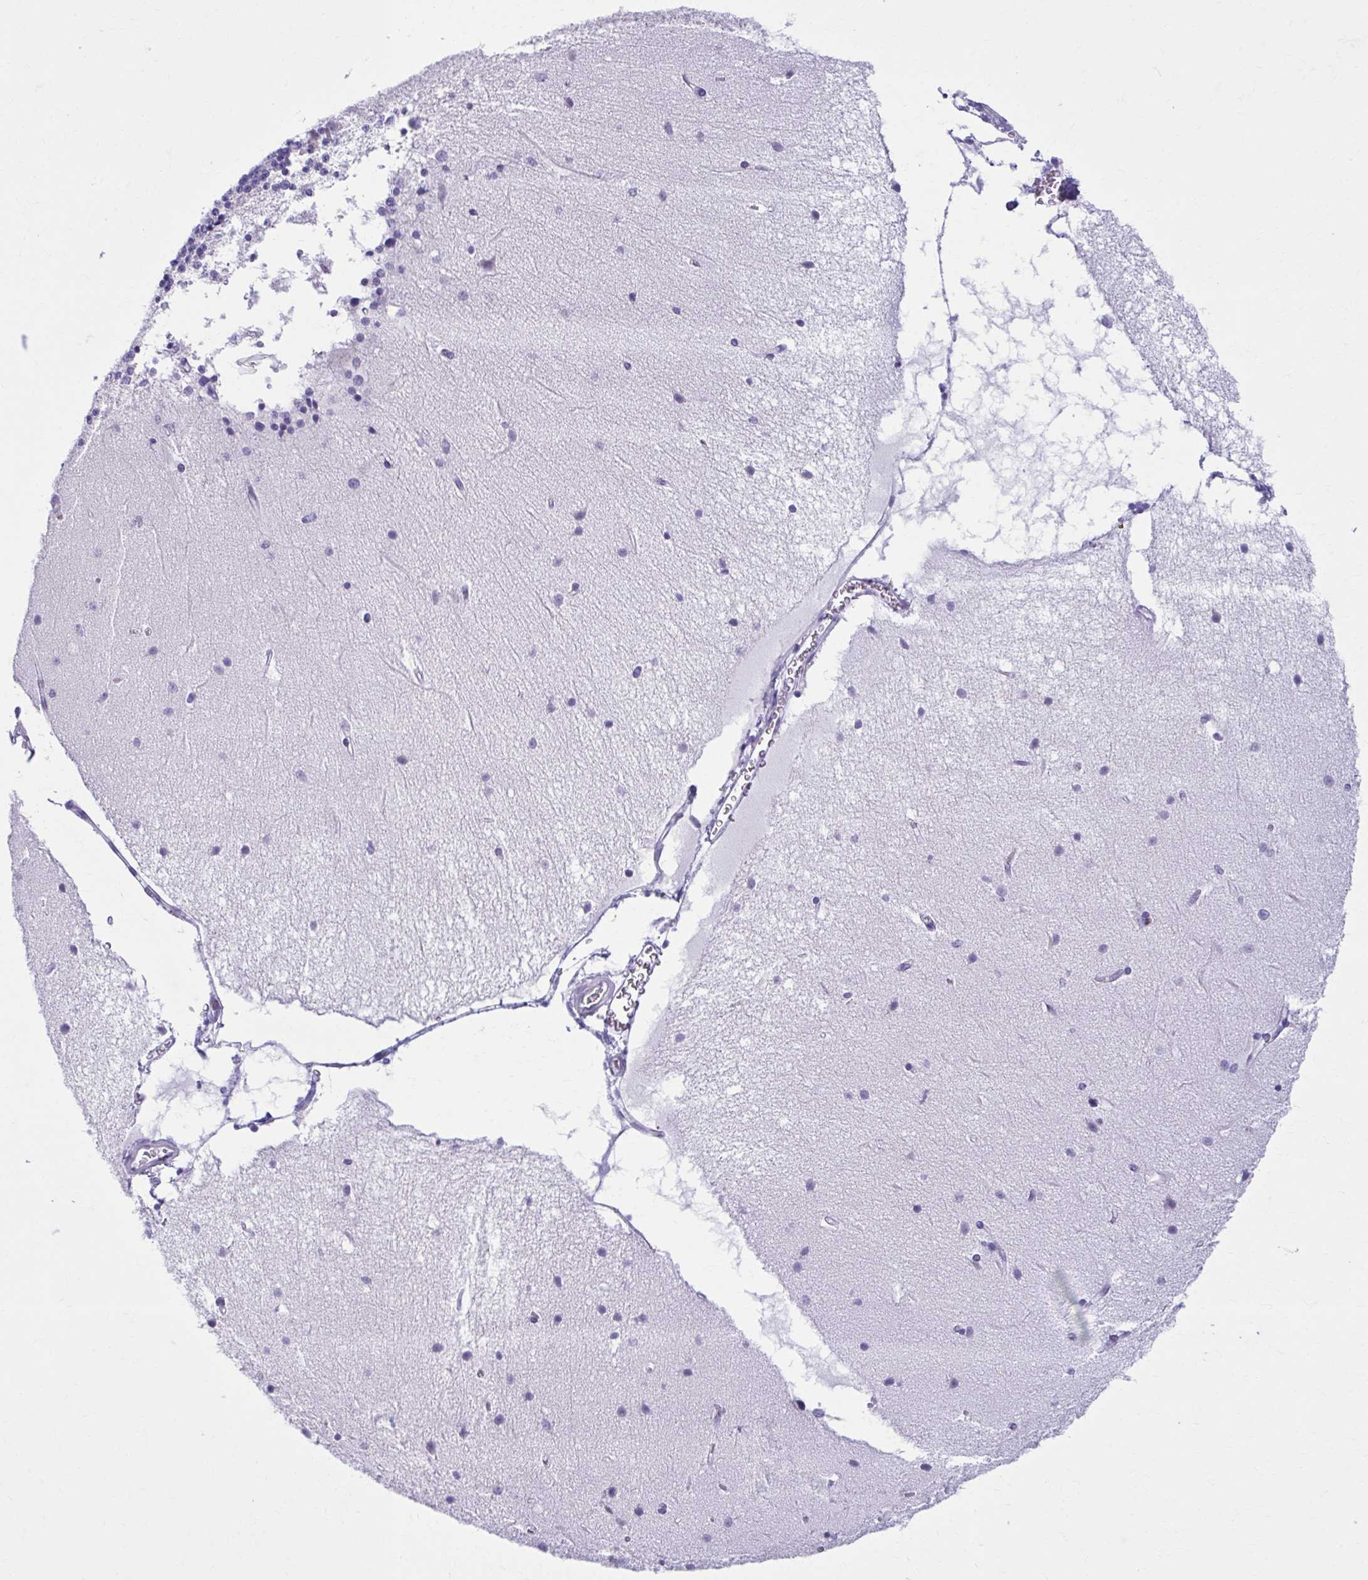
{"staining": {"intensity": "negative", "quantity": "none", "location": "none"}, "tissue": "cerebellum", "cell_type": "Cells in granular layer", "image_type": "normal", "snomed": [{"axis": "morphology", "description": "Normal tissue, NOS"}, {"axis": "topography", "description": "Cerebellum"}], "caption": "An immunohistochemistry (IHC) micrograph of benign cerebellum is shown. There is no staining in cells in granular layer of cerebellum. (Brightfield microscopy of DAB immunohistochemistry (IHC) at high magnification).", "gene": "ZNF682", "patient": {"sex": "female", "age": 54}}